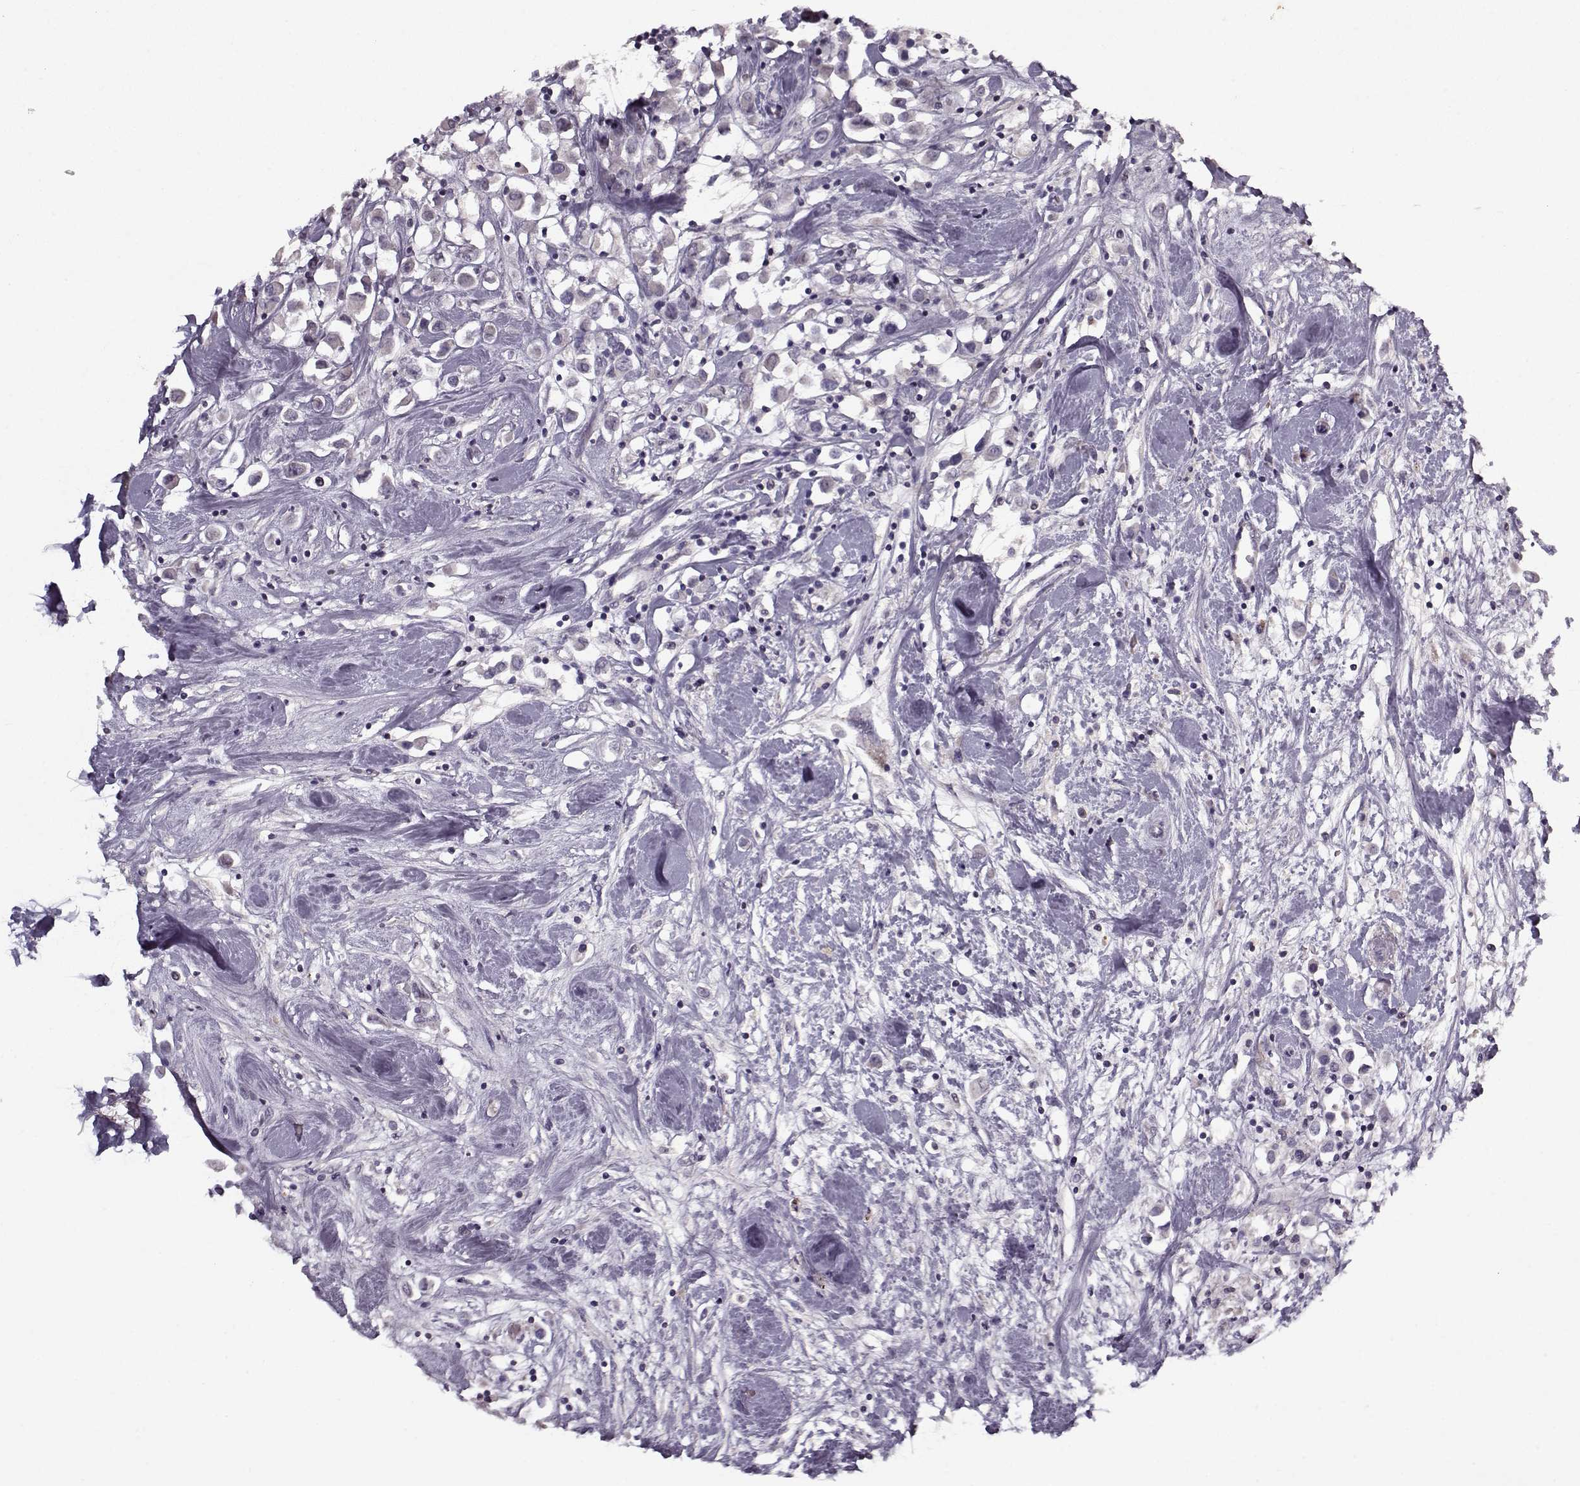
{"staining": {"intensity": "negative", "quantity": "none", "location": "none"}, "tissue": "breast cancer", "cell_type": "Tumor cells", "image_type": "cancer", "snomed": [{"axis": "morphology", "description": "Duct carcinoma"}, {"axis": "topography", "description": "Breast"}], "caption": "Tumor cells show no significant staining in breast cancer (intraductal carcinoma).", "gene": "KRT9", "patient": {"sex": "female", "age": 61}}